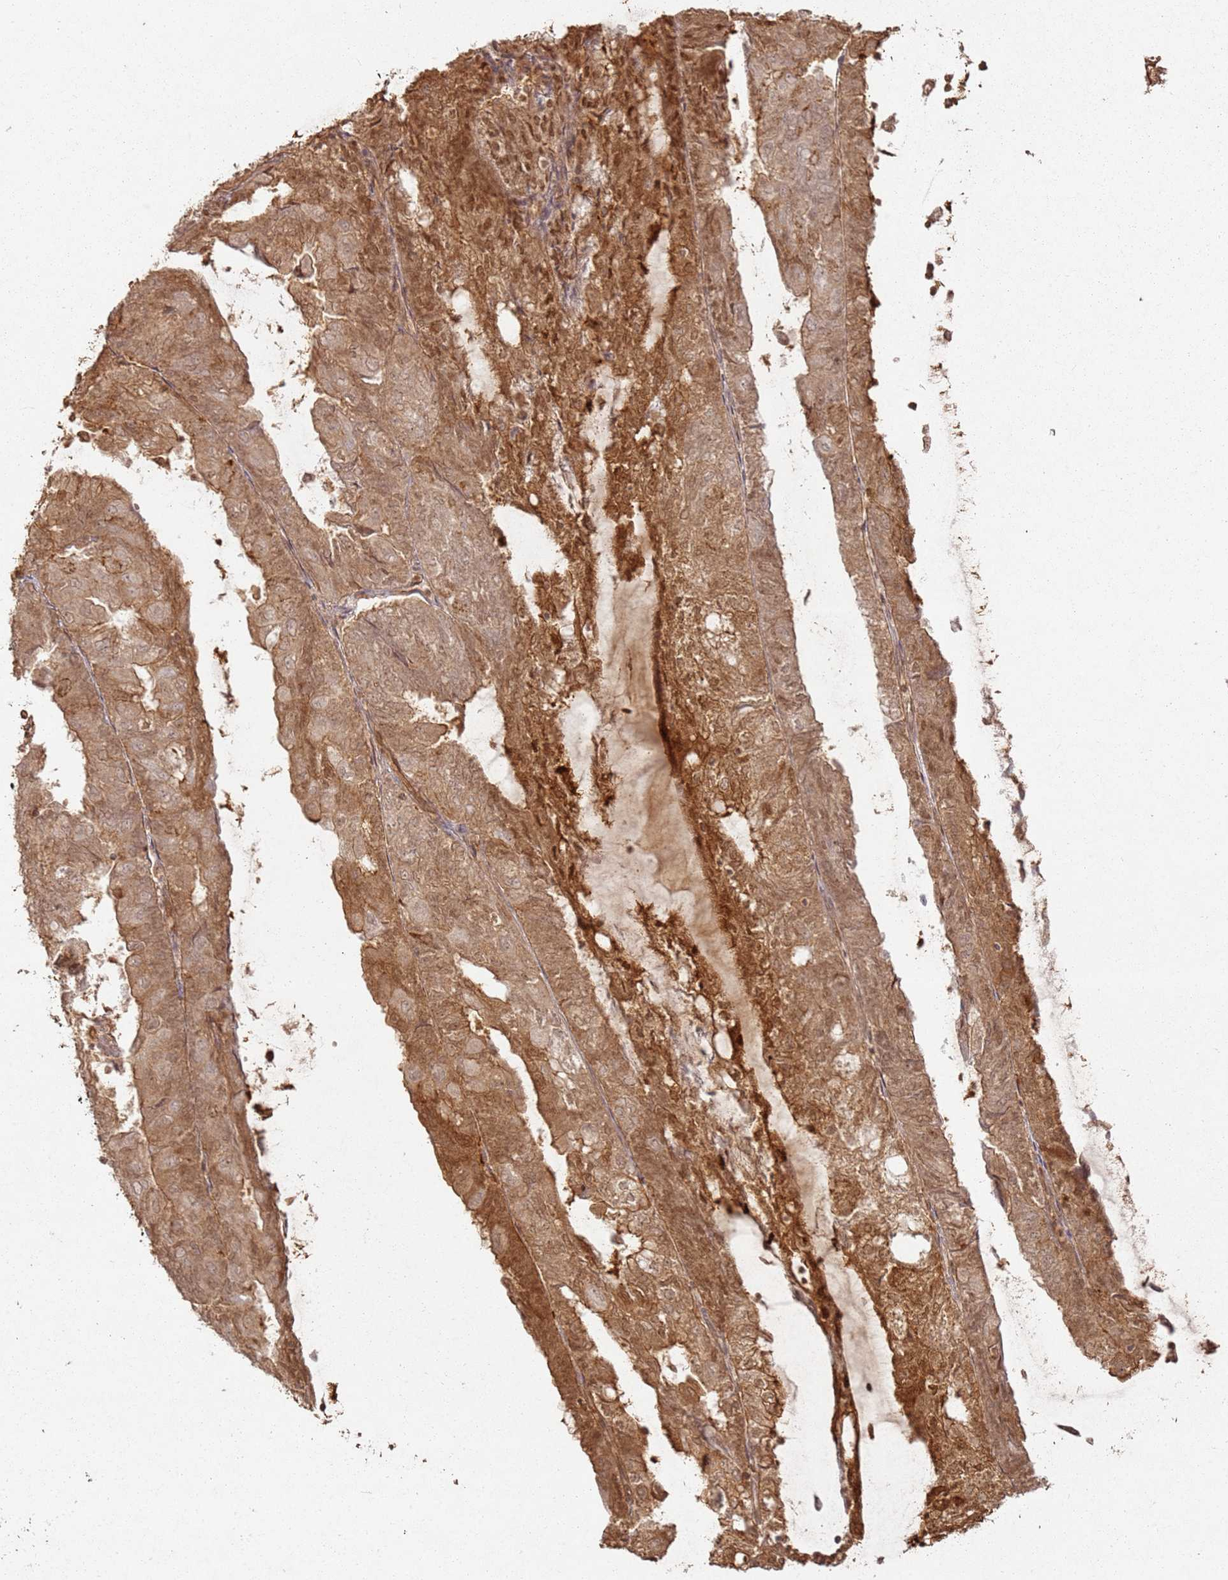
{"staining": {"intensity": "moderate", "quantity": ">75%", "location": "cytoplasmic/membranous"}, "tissue": "endometrial cancer", "cell_type": "Tumor cells", "image_type": "cancer", "snomed": [{"axis": "morphology", "description": "Adenocarcinoma, NOS"}, {"axis": "topography", "description": "Endometrium"}], "caption": "Approximately >75% of tumor cells in human endometrial adenocarcinoma show moderate cytoplasmic/membranous protein positivity as visualized by brown immunohistochemical staining.", "gene": "ZNF776", "patient": {"sex": "female", "age": 81}}